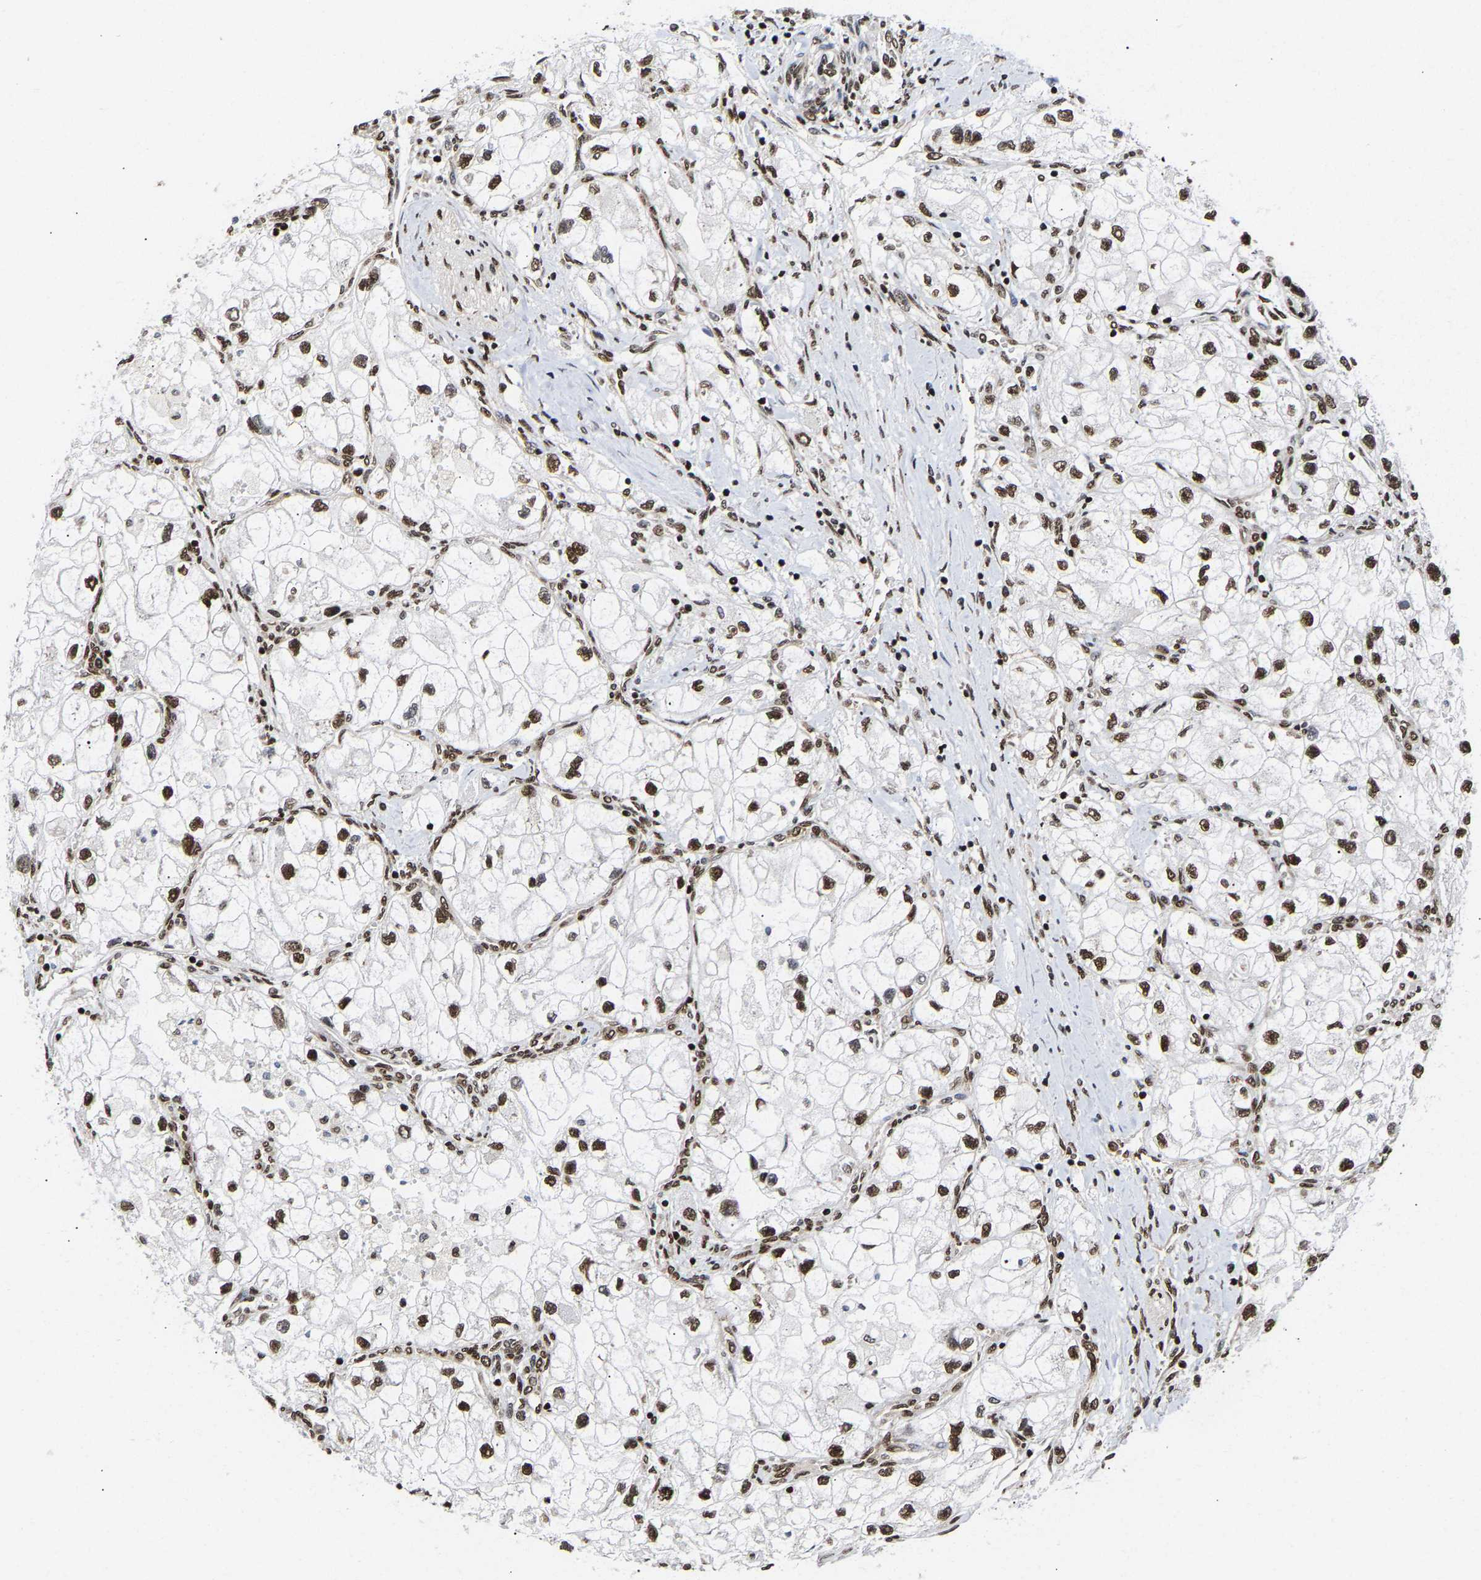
{"staining": {"intensity": "strong", "quantity": ">75%", "location": "nuclear"}, "tissue": "renal cancer", "cell_type": "Tumor cells", "image_type": "cancer", "snomed": [{"axis": "morphology", "description": "Adenocarcinoma, NOS"}, {"axis": "topography", "description": "Kidney"}], "caption": "Immunohistochemical staining of renal adenocarcinoma shows strong nuclear protein staining in approximately >75% of tumor cells. (Brightfield microscopy of DAB IHC at high magnification).", "gene": "PSIP1", "patient": {"sex": "female", "age": 70}}